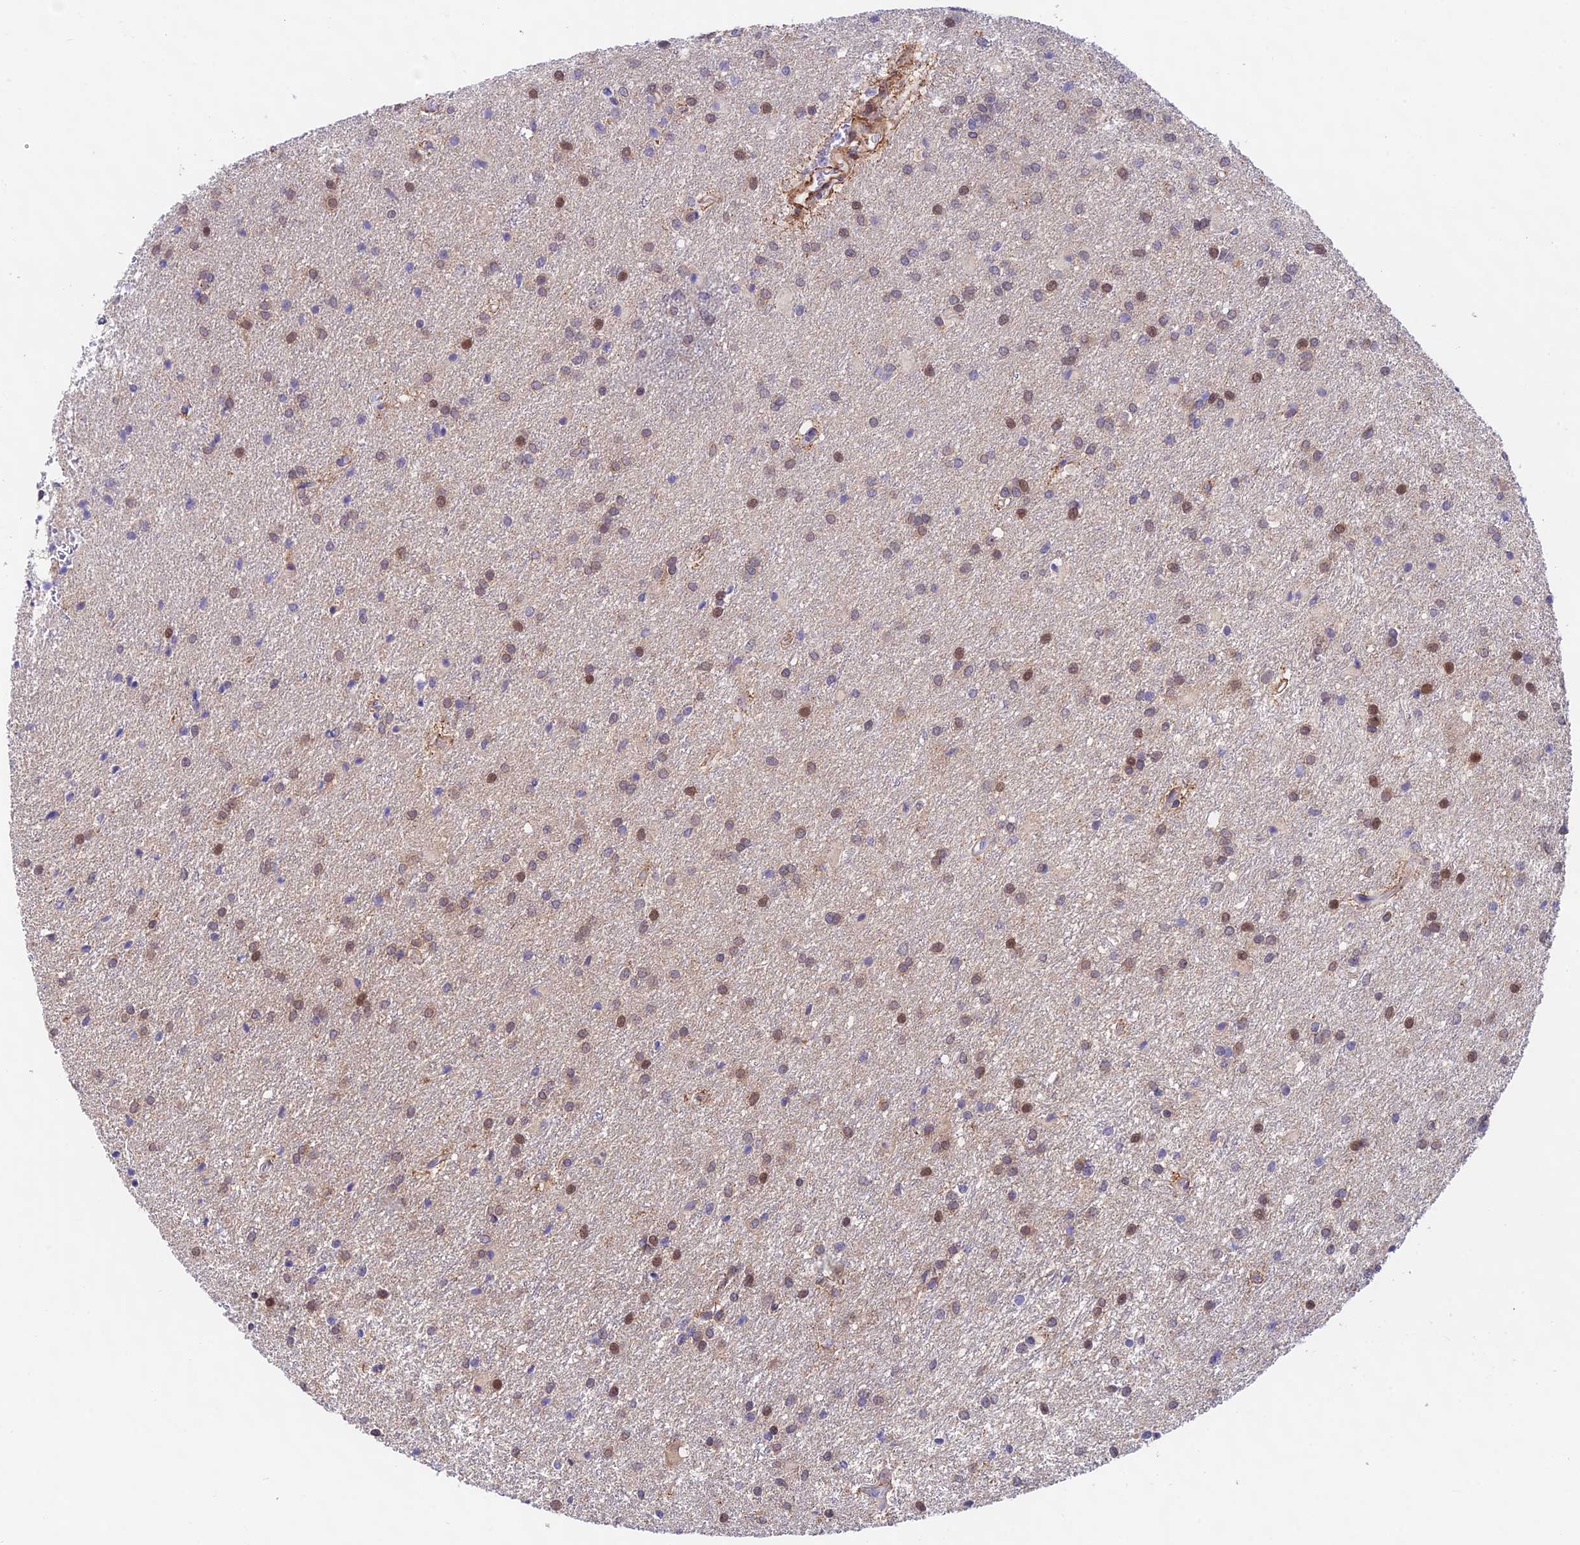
{"staining": {"intensity": "moderate", "quantity": "<25%", "location": "cytoplasmic/membranous,nuclear"}, "tissue": "glioma", "cell_type": "Tumor cells", "image_type": "cancer", "snomed": [{"axis": "morphology", "description": "Glioma, malignant, High grade"}, {"axis": "topography", "description": "Brain"}], "caption": "This is a micrograph of immunohistochemistry (IHC) staining of malignant glioma (high-grade), which shows moderate expression in the cytoplasmic/membranous and nuclear of tumor cells.", "gene": "ANKRD50", "patient": {"sex": "female", "age": 50}}